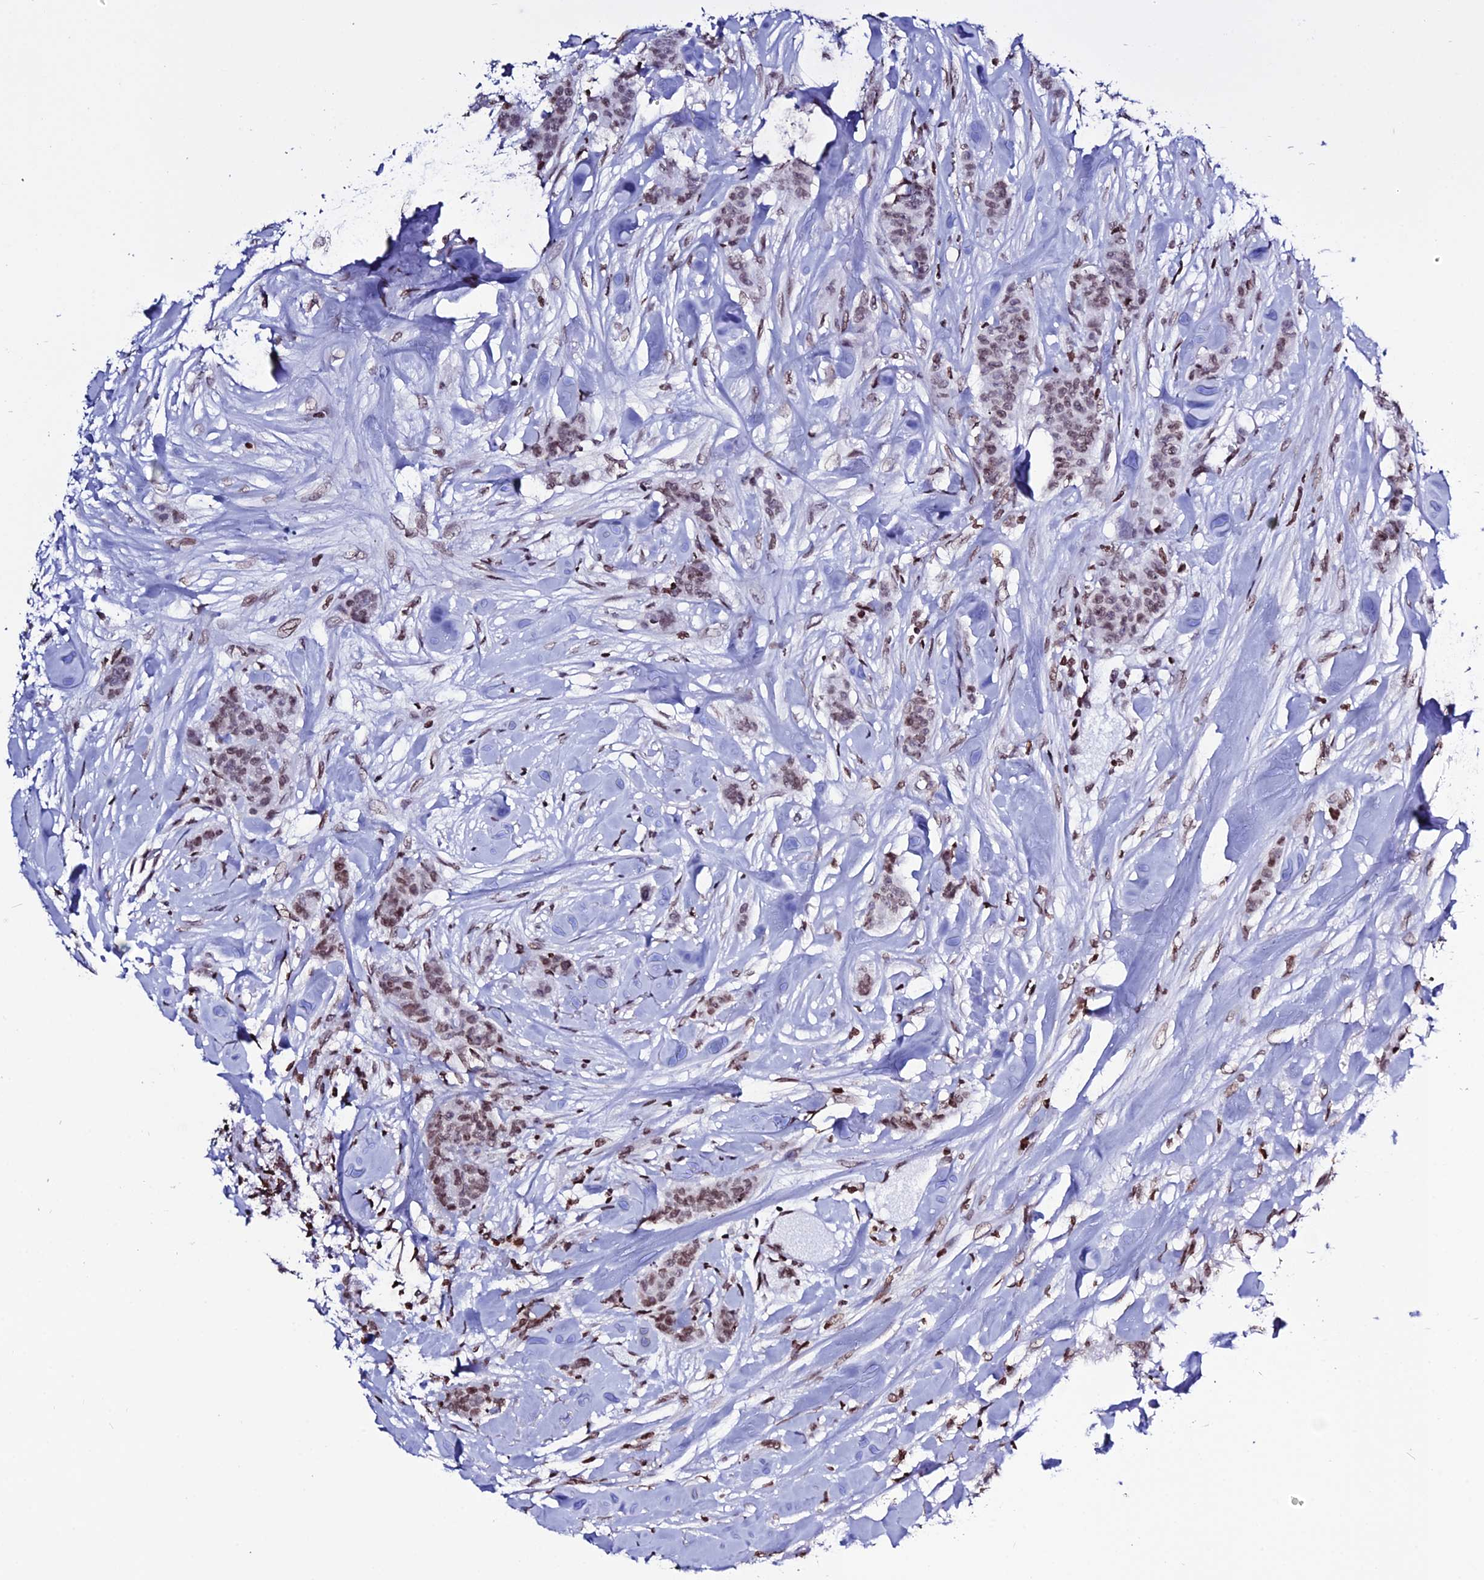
{"staining": {"intensity": "moderate", "quantity": ">75%", "location": "nuclear"}, "tissue": "breast cancer", "cell_type": "Tumor cells", "image_type": "cancer", "snomed": [{"axis": "morphology", "description": "Duct carcinoma"}, {"axis": "topography", "description": "Breast"}], "caption": "Immunohistochemical staining of human breast infiltrating ductal carcinoma reveals moderate nuclear protein positivity in approximately >75% of tumor cells.", "gene": "MACROH2A2", "patient": {"sex": "female", "age": 40}}